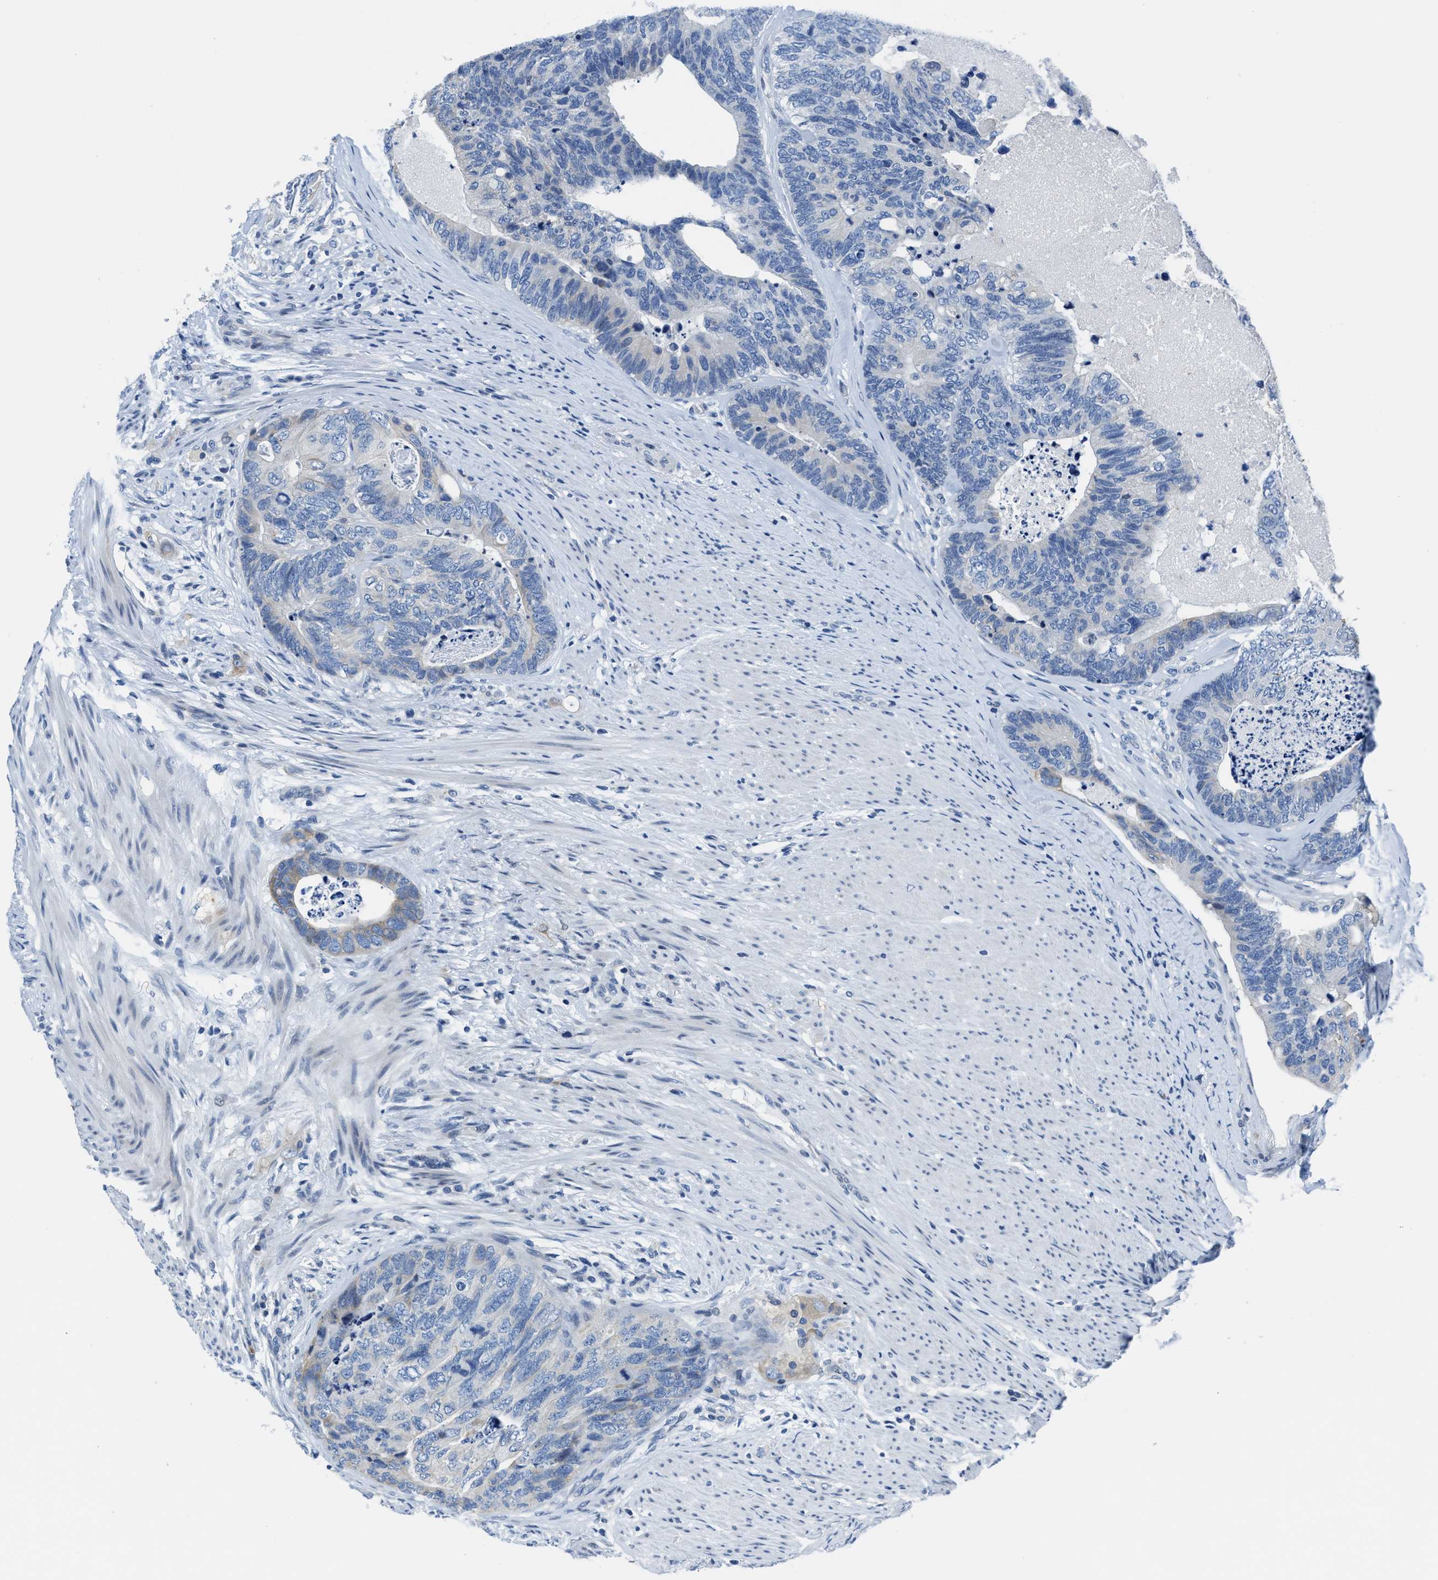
{"staining": {"intensity": "weak", "quantity": "<25%", "location": "cytoplasmic/membranous"}, "tissue": "colorectal cancer", "cell_type": "Tumor cells", "image_type": "cancer", "snomed": [{"axis": "morphology", "description": "Adenocarcinoma, NOS"}, {"axis": "topography", "description": "Colon"}], "caption": "Protein analysis of colorectal cancer reveals no significant staining in tumor cells. Brightfield microscopy of IHC stained with DAB (brown) and hematoxylin (blue), captured at high magnification.", "gene": "ASZ1", "patient": {"sex": "female", "age": 67}}